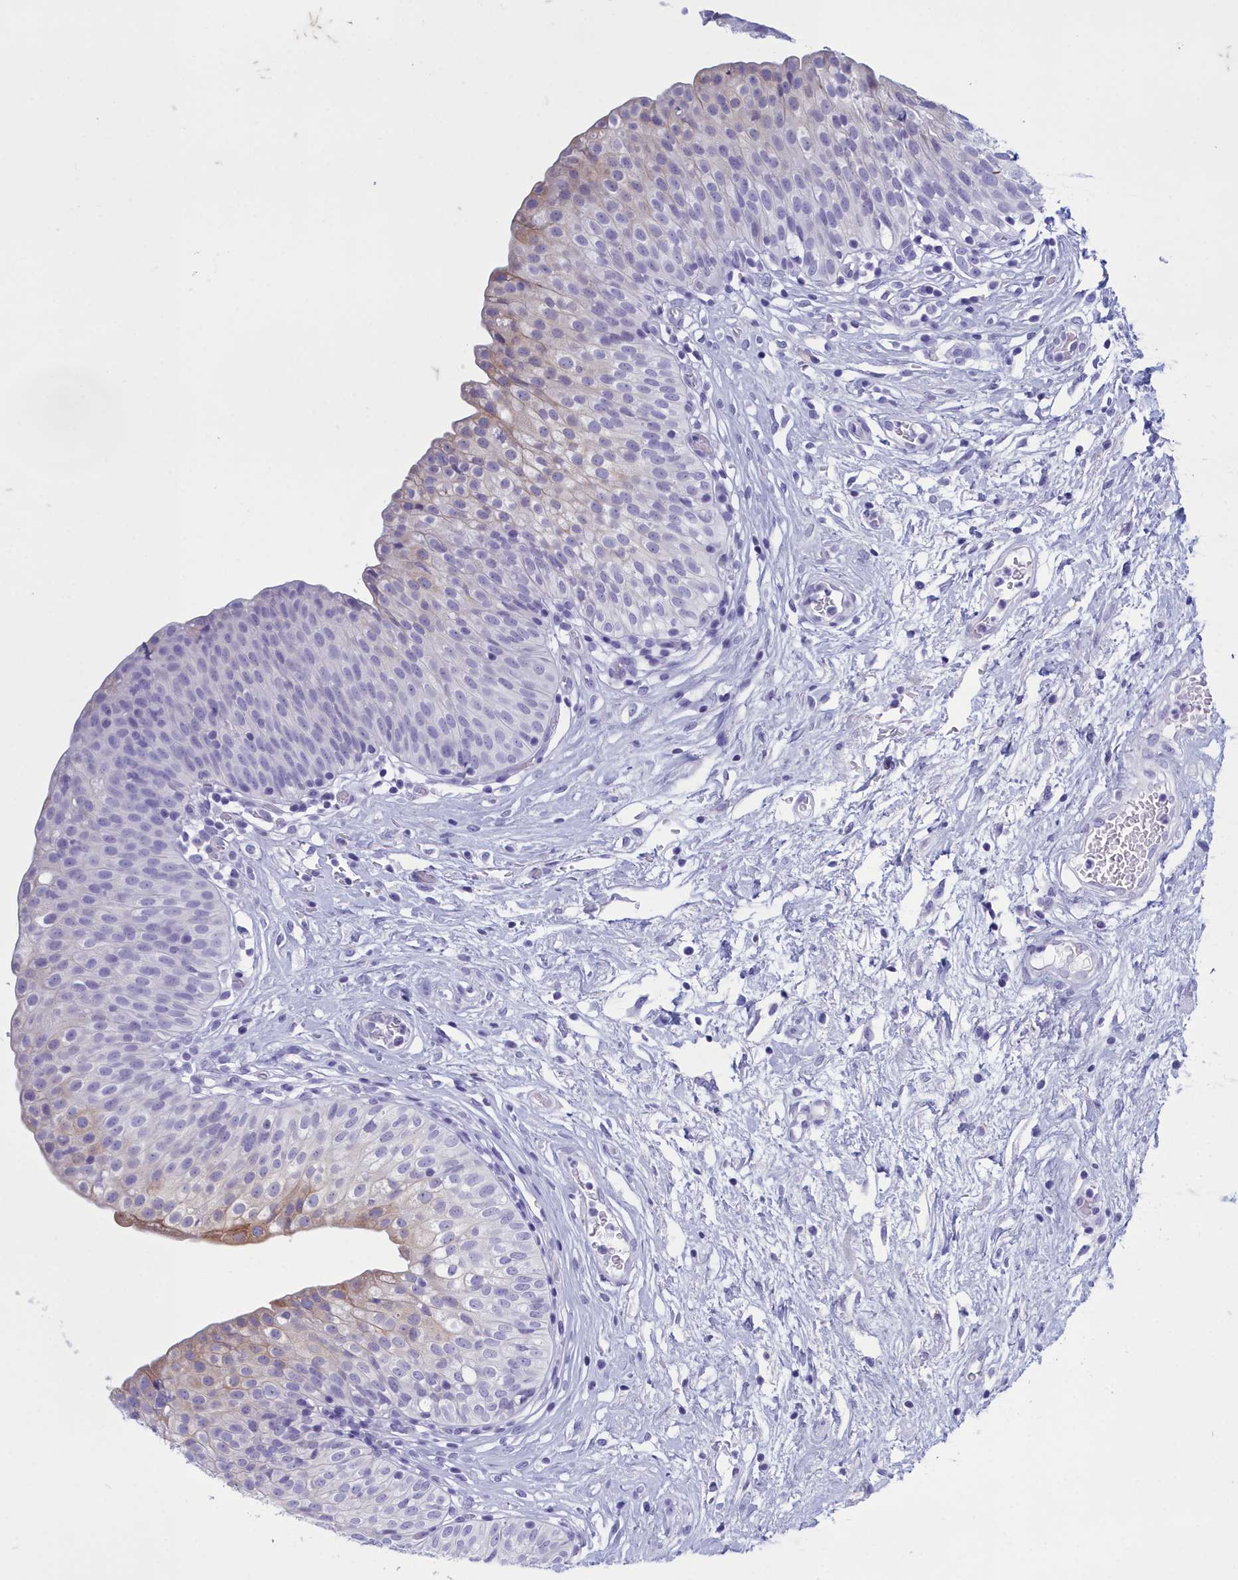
{"staining": {"intensity": "moderate", "quantity": "<25%", "location": "cytoplasmic/membranous"}, "tissue": "urinary bladder", "cell_type": "Urothelial cells", "image_type": "normal", "snomed": [{"axis": "morphology", "description": "Normal tissue, NOS"}, {"axis": "topography", "description": "Urinary bladder"}], "caption": "A brown stain labels moderate cytoplasmic/membranous staining of a protein in urothelial cells of benign human urinary bladder. The staining is performed using DAB brown chromogen to label protein expression. The nuclei are counter-stained blue using hematoxylin.", "gene": "TMEM97", "patient": {"sex": "male", "age": 55}}